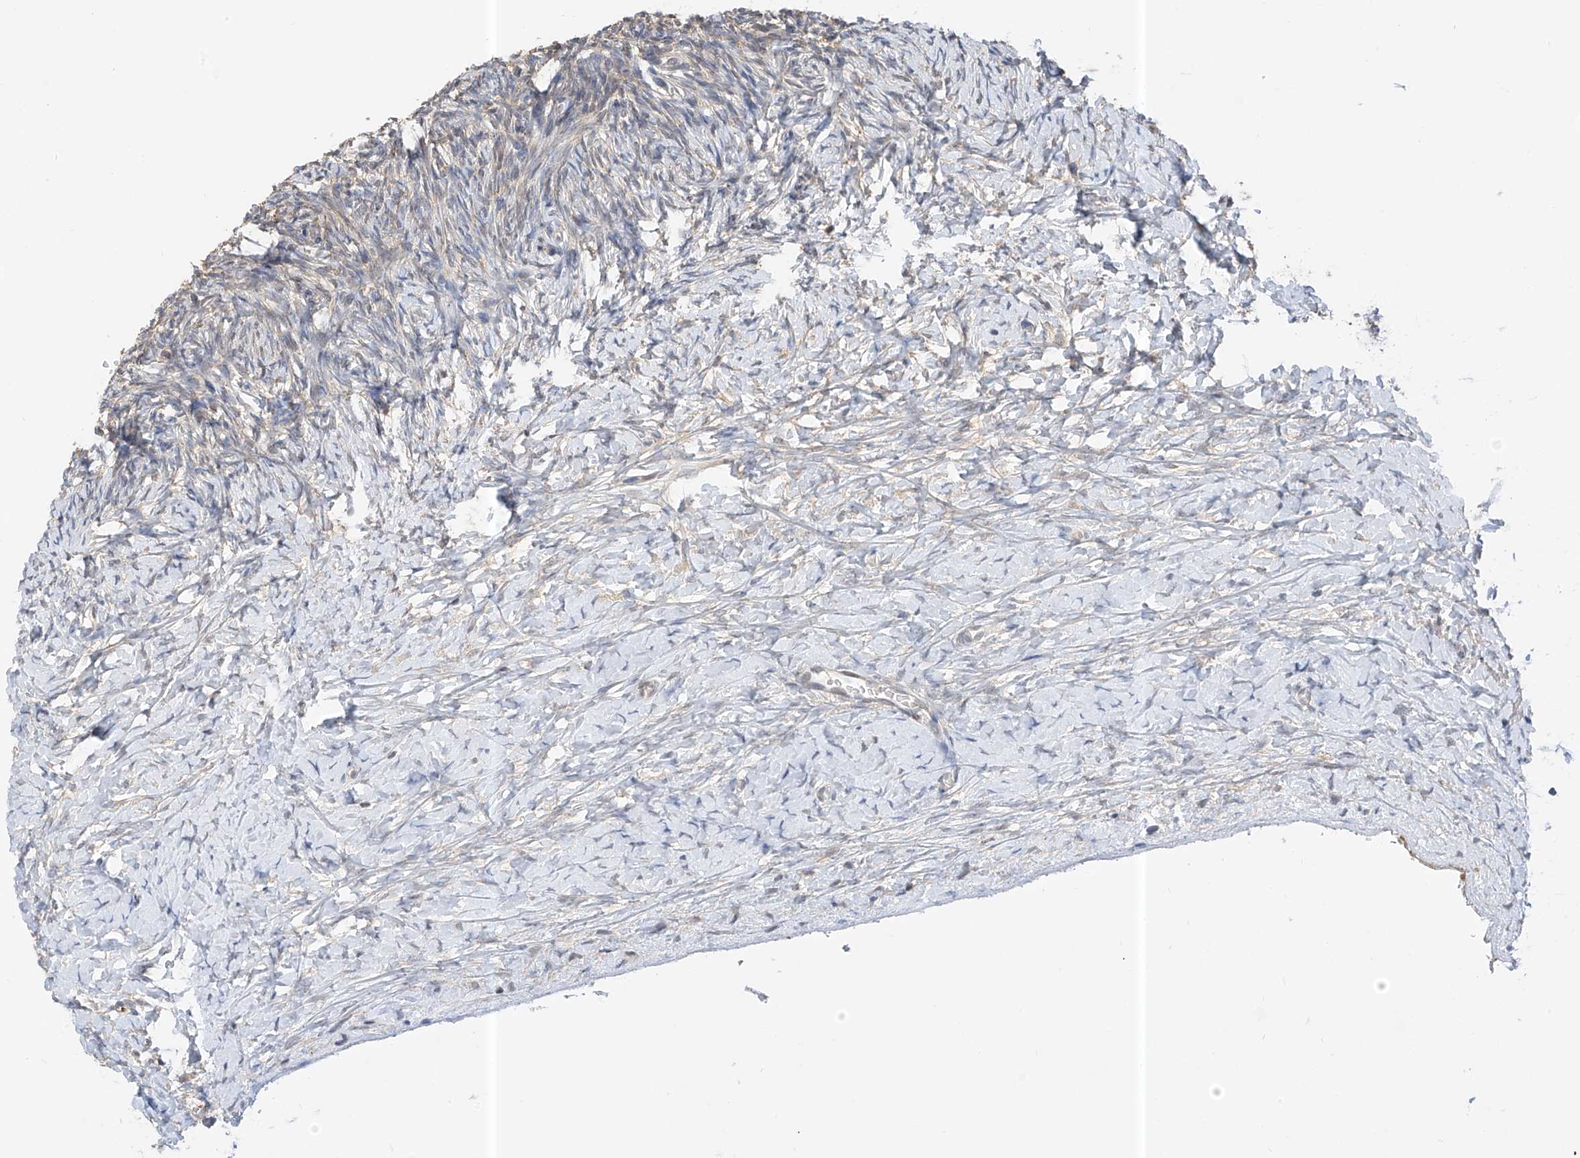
{"staining": {"intensity": "weak", "quantity": "25%-75%", "location": "cytoplasmic/membranous"}, "tissue": "ovary", "cell_type": "Ovarian stroma cells", "image_type": "normal", "snomed": [{"axis": "morphology", "description": "Normal tissue, NOS"}, {"axis": "morphology", "description": "Developmental malformation"}, {"axis": "topography", "description": "Ovary"}], "caption": "Immunohistochemical staining of benign ovary reveals 25%-75% levels of weak cytoplasmic/membranous protein positivity in about 25%-75% of ovarian stroma cells. Nuclei are stained in blue.", "gene": "PPA2", "patient": {"sex": "female", "age": 39}}